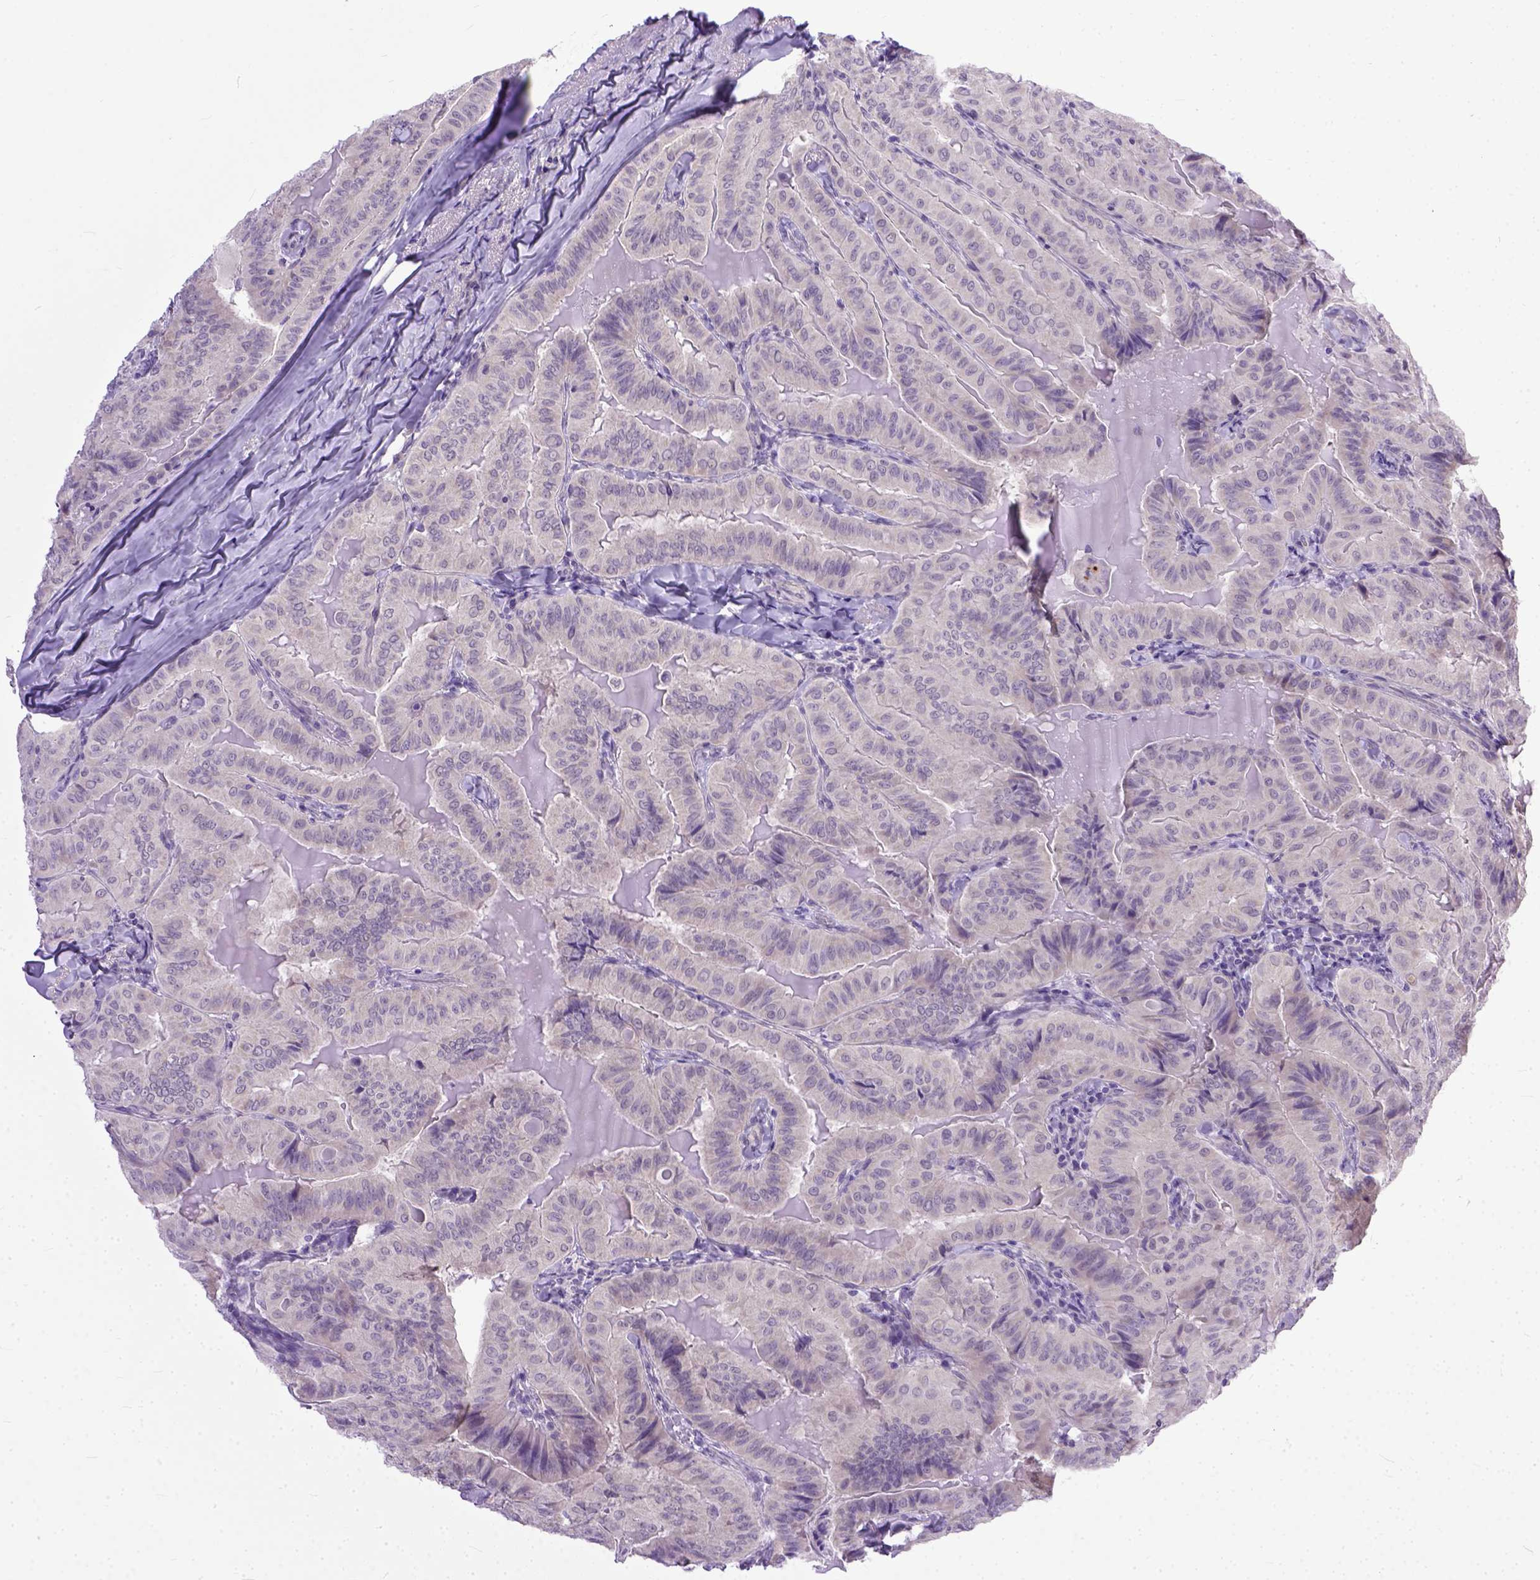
{"staining": {"intensity": "negative", "quantity": "none", "location": "none"}, "tissue": "thyroid cancer", "cell_type": "Tumor cells", "image_type": "cancer", "snomed": [{"axis": "morphology", "description": "Papillary adenocarcinoma, NOS"}, {"axis": "topography", "description": "Thyroid gland"}], "caption": "This is a photomicrograph of immunohistochemistry (IHC) staining of thyroid cancer, which shows no expression in tumor cells.", "gene": "TCEAL7", "patient": {"sex": "female", "age": 68}}